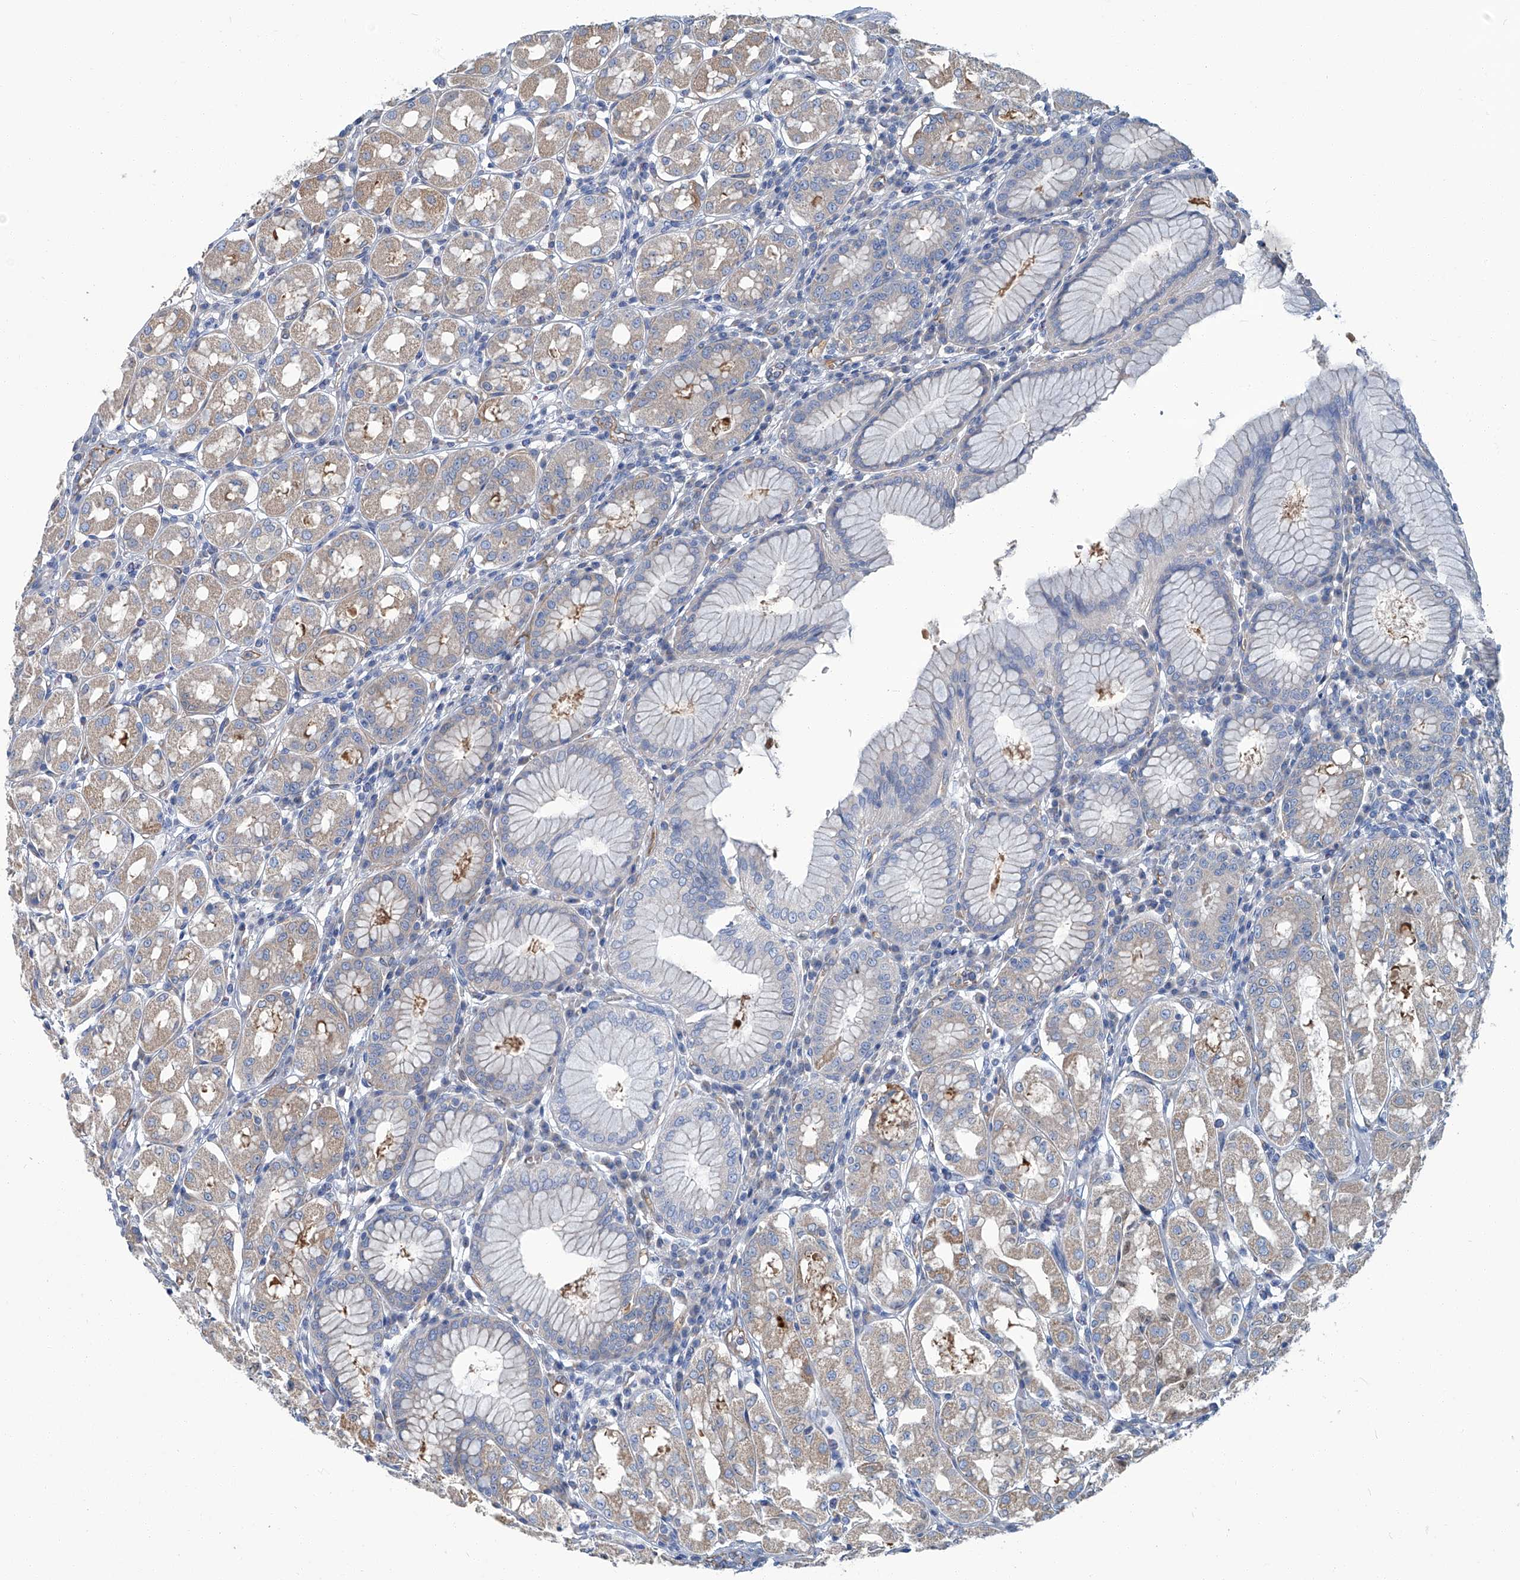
{"staining": {"intensity": "moderate", "quantity": "<25%", "location": "cytoplasmic/membranous"}, "tissue": "stomach", "cell_type": "Glandular cells", "image_type": "normal", "snomed": [{"axis": "morphology", "description": "Normal tissue, NOS"}, {"axis": "topography", "description": "Stomach"}, {"axis": "topography", "description": "Stomach, lower"}], "caption": "Immunohistochemical staining of unremarkable stomach exhibits <25% levels of moderate cytoplasmic/membranous protein expression in approximately <25% of glandular cells. The staining was performed using DAB (3,3'-diaminobenzidine), with brown indicating positive protein expression. Nuclei are stained blue with hematoxylin.", "gene": "PFKL", "patient": {"sex": "female", "age": 56}}